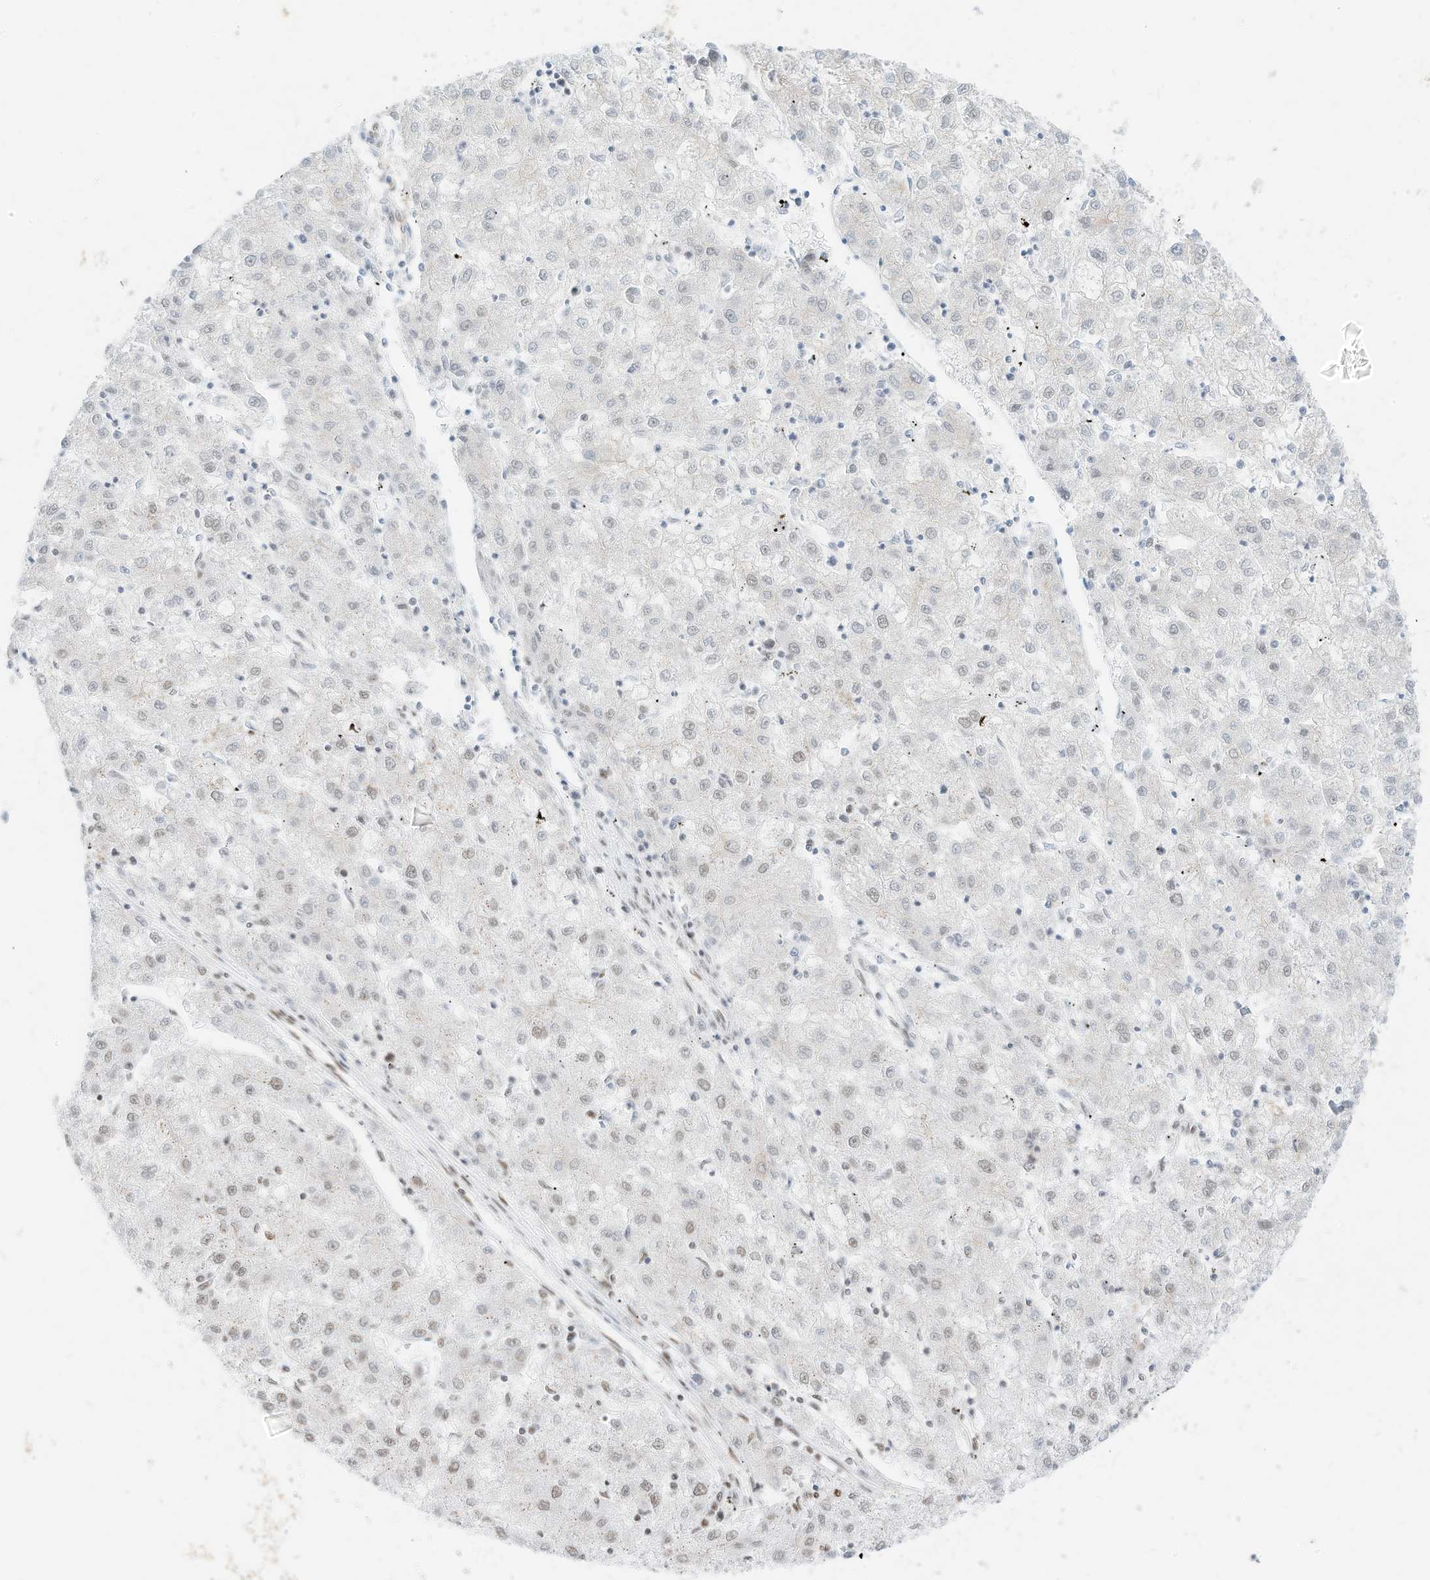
{"staining": {"intensity": "weak", "quantity": "<25%", "location": "nuclear"}, "tissue": "liver cancer", "cell_type": "Tumor cells", "image_type": "cancer", "snomed": [{"axis": "morphology", "description": "Carcinoma, Hepatocellular, NOS"}, {"axis": "topography", "description": "Liver"}], "caption": "Immunohistochemistry of hepatocellular carcinoma (liver) displays no positivity in tumor cells.", "gene": "SMARCA2", "patient": {"sex": "male", "age": 72}}